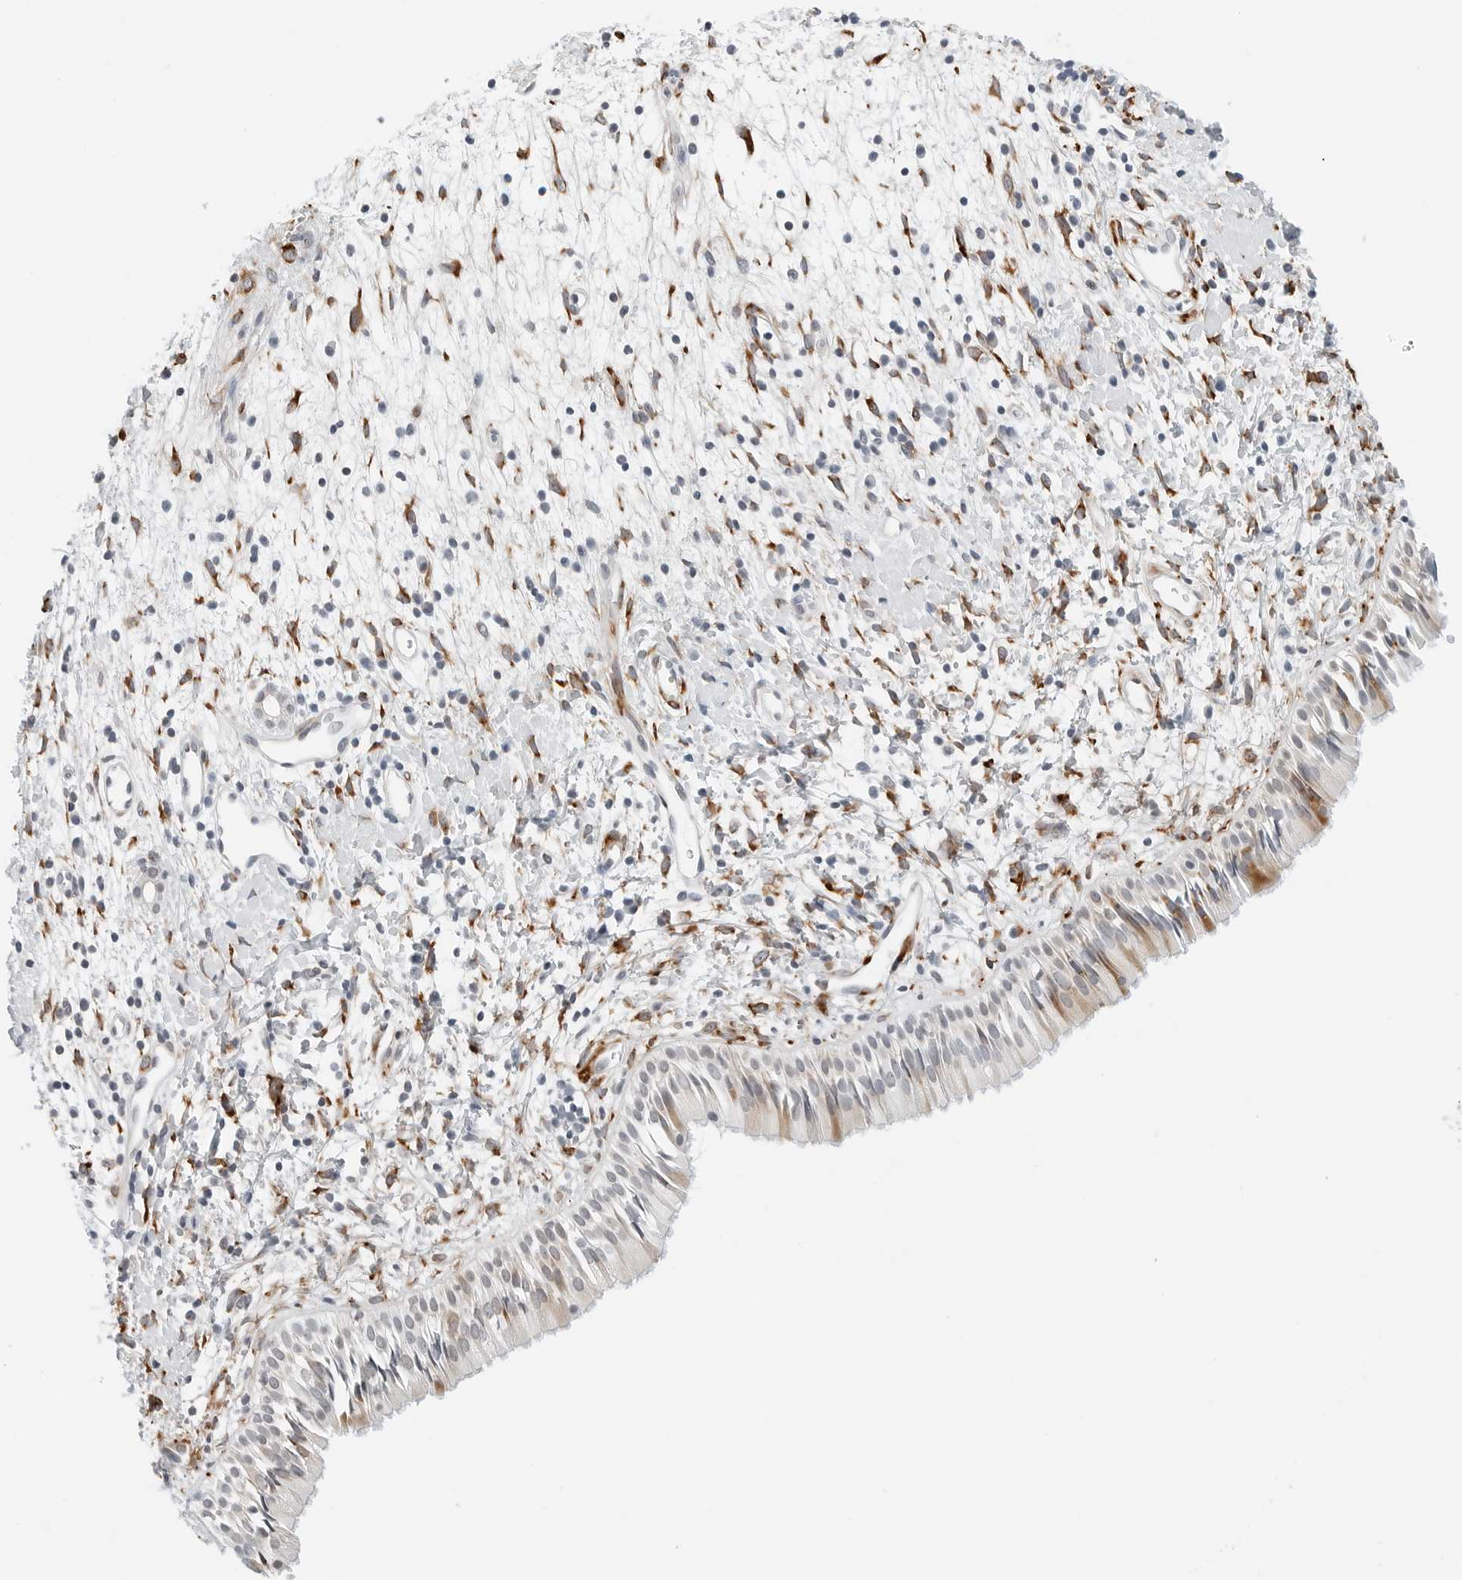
{"staining": {"intensity": "moderate", "quantity": "25%-75%", "location": "cytoplasmic/membranous"}, "tissue": "nasopharynx", "cell_type": "Respiratory epithelial cells", "image_type": "normal", "snomed": [{"axis": "morphology", "description": "Normal tissue, NOS"}, {"axis": "topography", "description": "Nasopharynx"}], "caption": "Respiratory epithelial cells show medium levels of moderate cytoplasmic/membranous staining in about 25%-75% of cells in normal nasopharynx. (DAB IHC with brightfield microscopy, high magnification).", "gene": "P4HA2", "patient": {"sex": "male", "age": 22}}